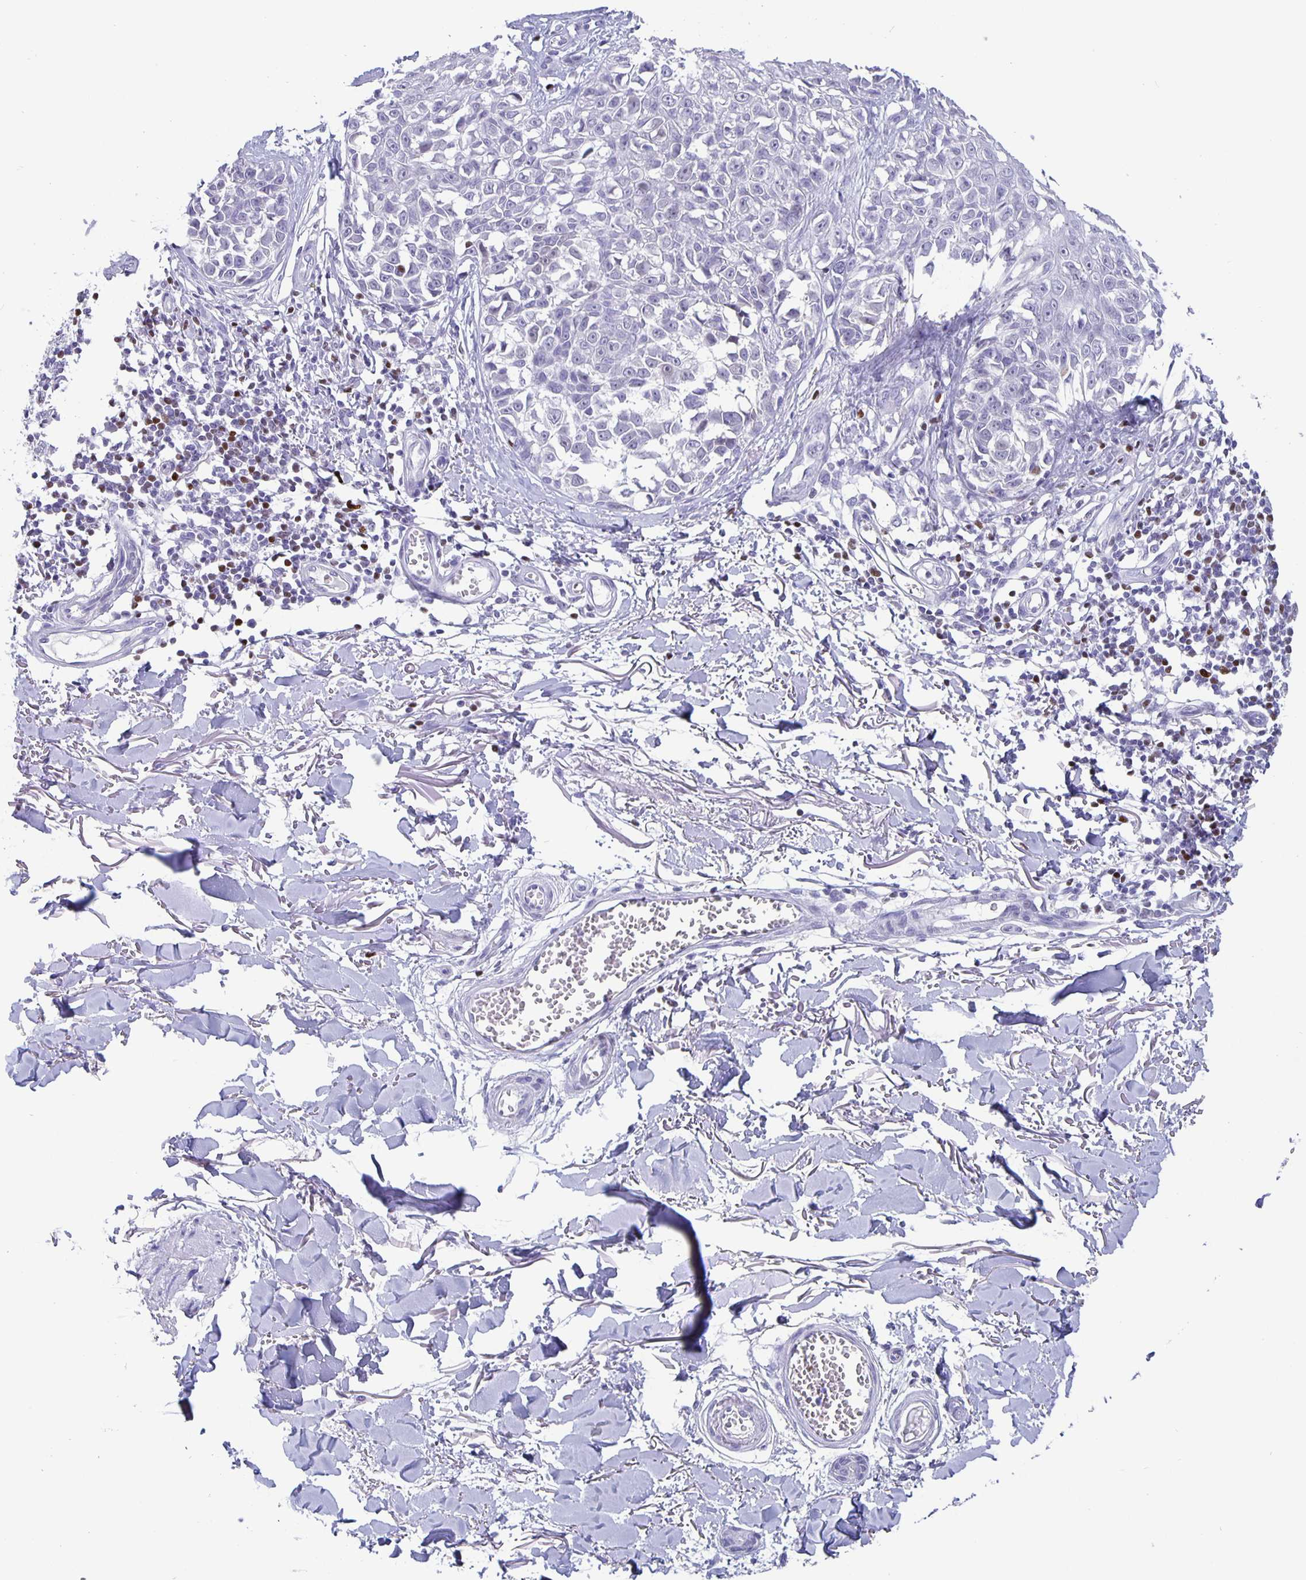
{"staining": {"intensity": "negative", "quantity": "none", "location": "none"}, "tissue": "melanoma", "cell_type": "Tumor cells", "image_type": "cancer", "snomed": [{"axis": "morphology", "description": "Malignant melanoma, NOS"}, {"axis": "topography", "description": "Skin"}], "caption": "IHC histopathology image of malignant melanoma stained for a protein (brown), which reveals no expression in tumor cells.", "gene": "SATB2", "patient": {"sex": "male", "age": 73}}